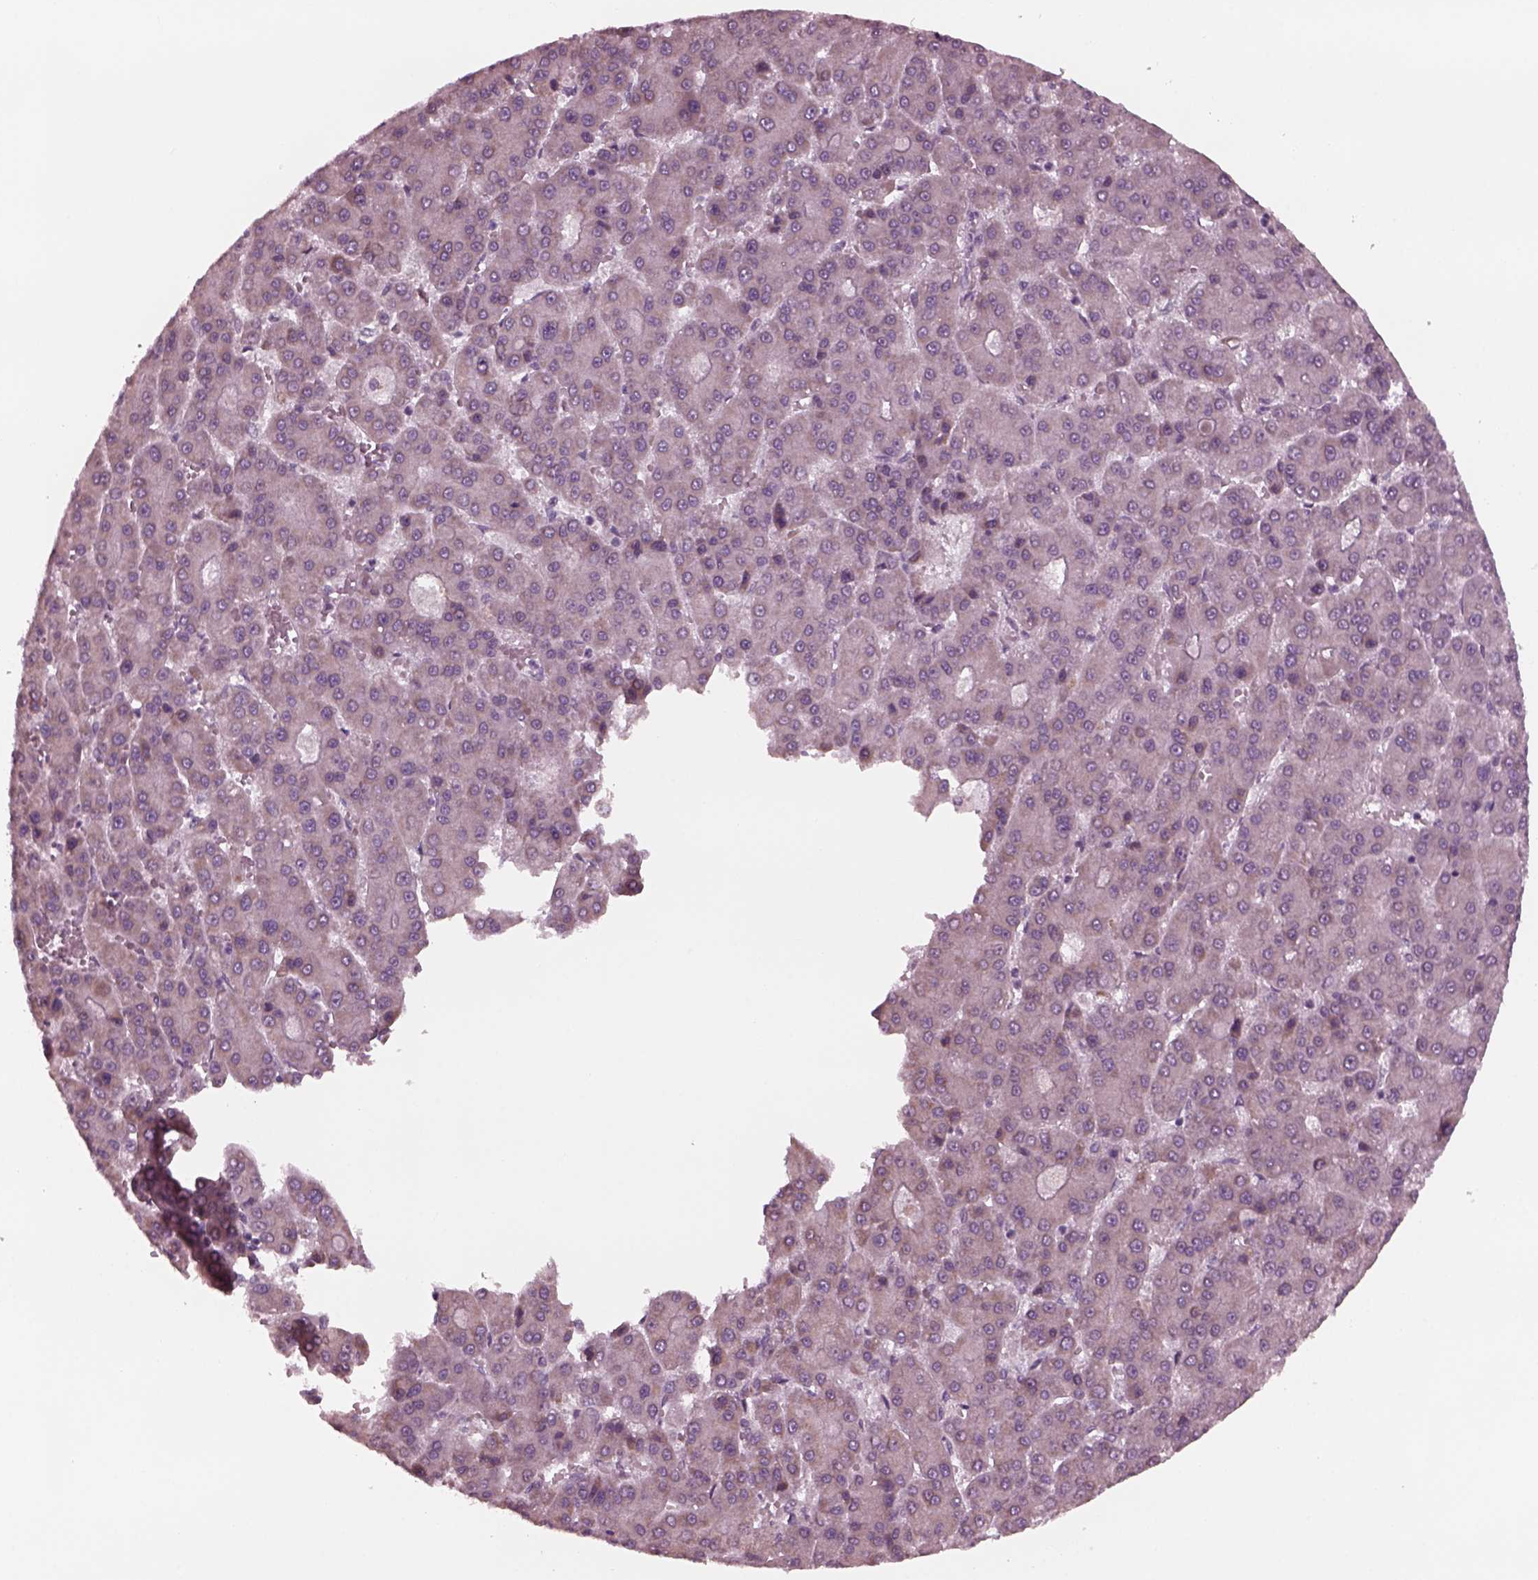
{"staining": {"intensity": "weak", "quantity": "<25%", "location": "cytoplasmic/membranous"}, "tissue": "liver cancer", "cell_type": "Tumor cells", "image_type": "cancer", "snomed": [{"axis": "morphology", "description": "Carcinoma, Hepatocellular, NOS"}, {"axis": "topography", "description": "Liver"}], "caption": "Immunohistochemistry (IHC) image of human hepatocellular carcinoma (liver) stained for a protein (brown), which exhibits no positivity in tumor cells.", "gene": "CELSR3", "patient": {"sex": "male", "age": 70}}